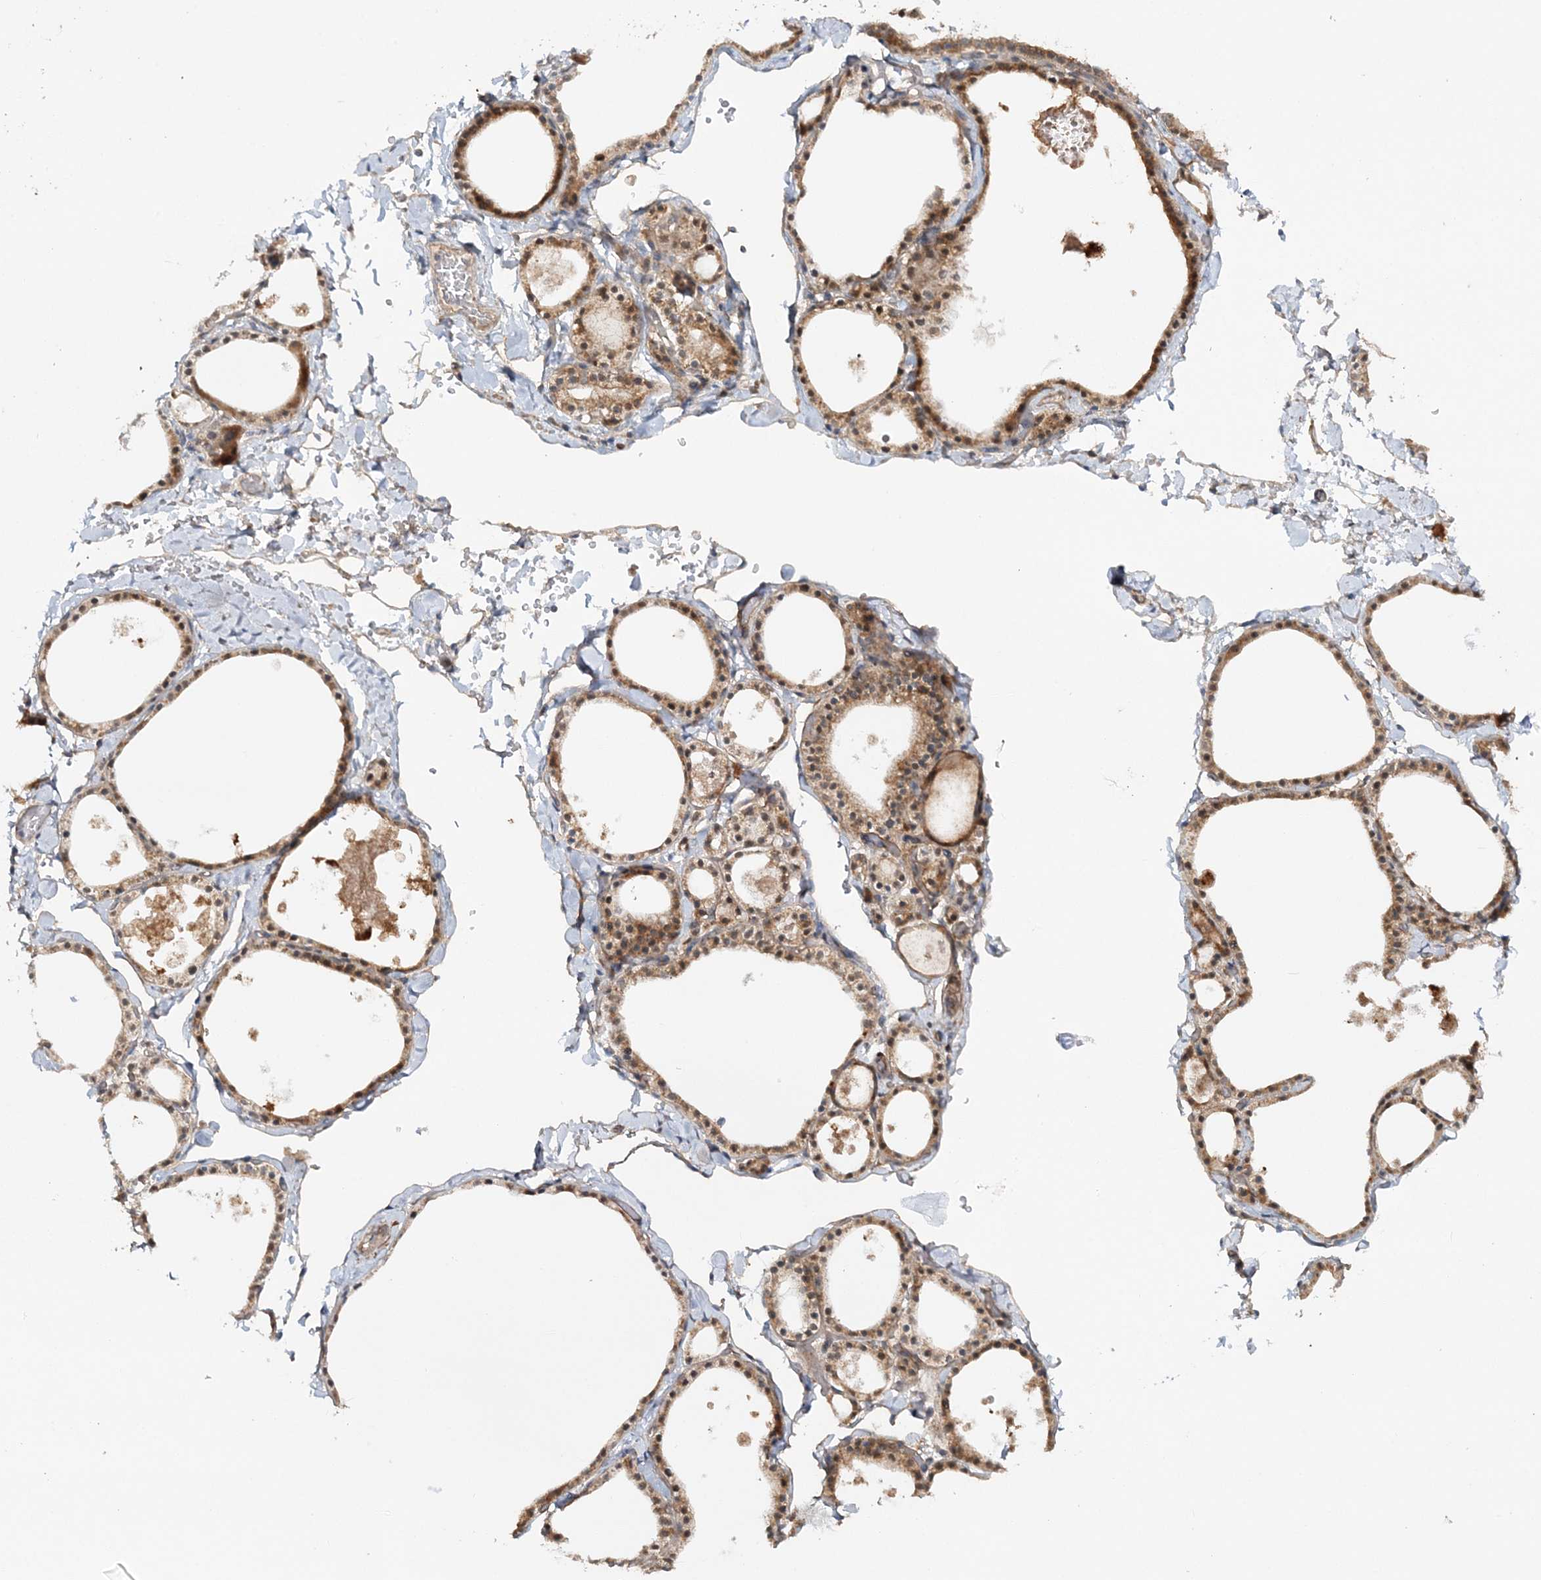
{"staining": {"intensity": "moderate", "quantity": "25%-75%", "location": "cytoplasmic/membranous,nuclear"}, "tissue": "thyroid gland", "cell_type": "Glandular cells", "image_type": "normal", "snomed": [{"axis": "morphology", "description": "Normal tissue, NOS"}, {"axis": "topography", "description": "Thyroid gland"}], "caption": "About 25%-75% of glandular cells in normal thyroid gland display moderate cytoplasmic/membranous,nuclear protein staining as visualized by brown immunohistochemical staining.", "gene": "MOCS2", "patient": {"sex": "male", "age": 56}}